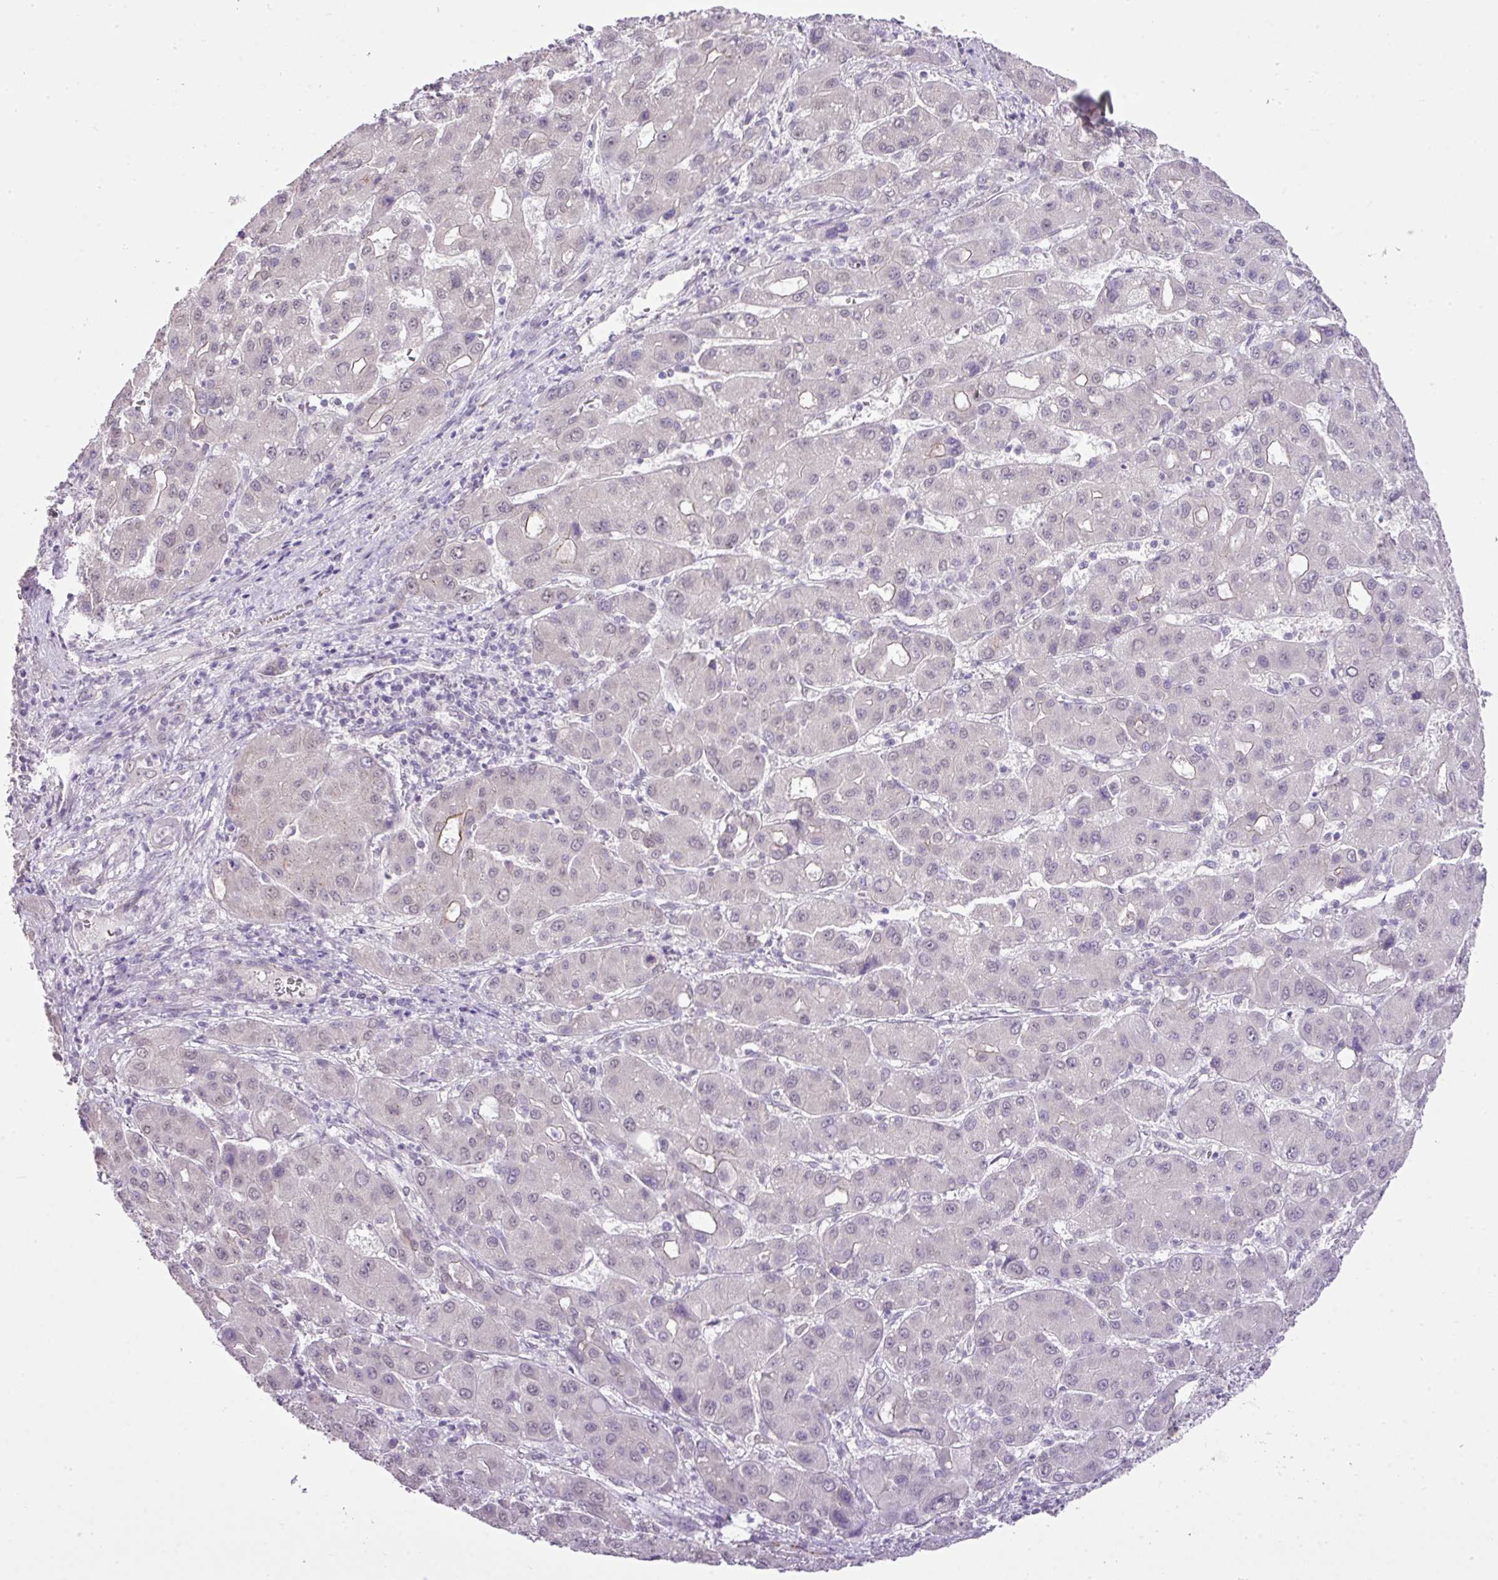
{"staining": {"intensity": "negative", "quantity": "none", "location": "none"}, "tissue": "liver cancer", "cell_type": "Tumor cells", "image_type": "cancer", "snomed": [{"axis": "morphology", "description": "Carcinoma, Hepatocellular, NOS"}, {"axis": "topography", "description": "Liver"}], "caption": "Immunohistochemistry (IHC) image of neoplastic tissue: human liver cancer stained with DAB (3,3'-diaminobenzidine) shows no significant protein positivity in tumor cells.", "gene": "DIP2A", "patient": {"sex": "male", "age": 55}}